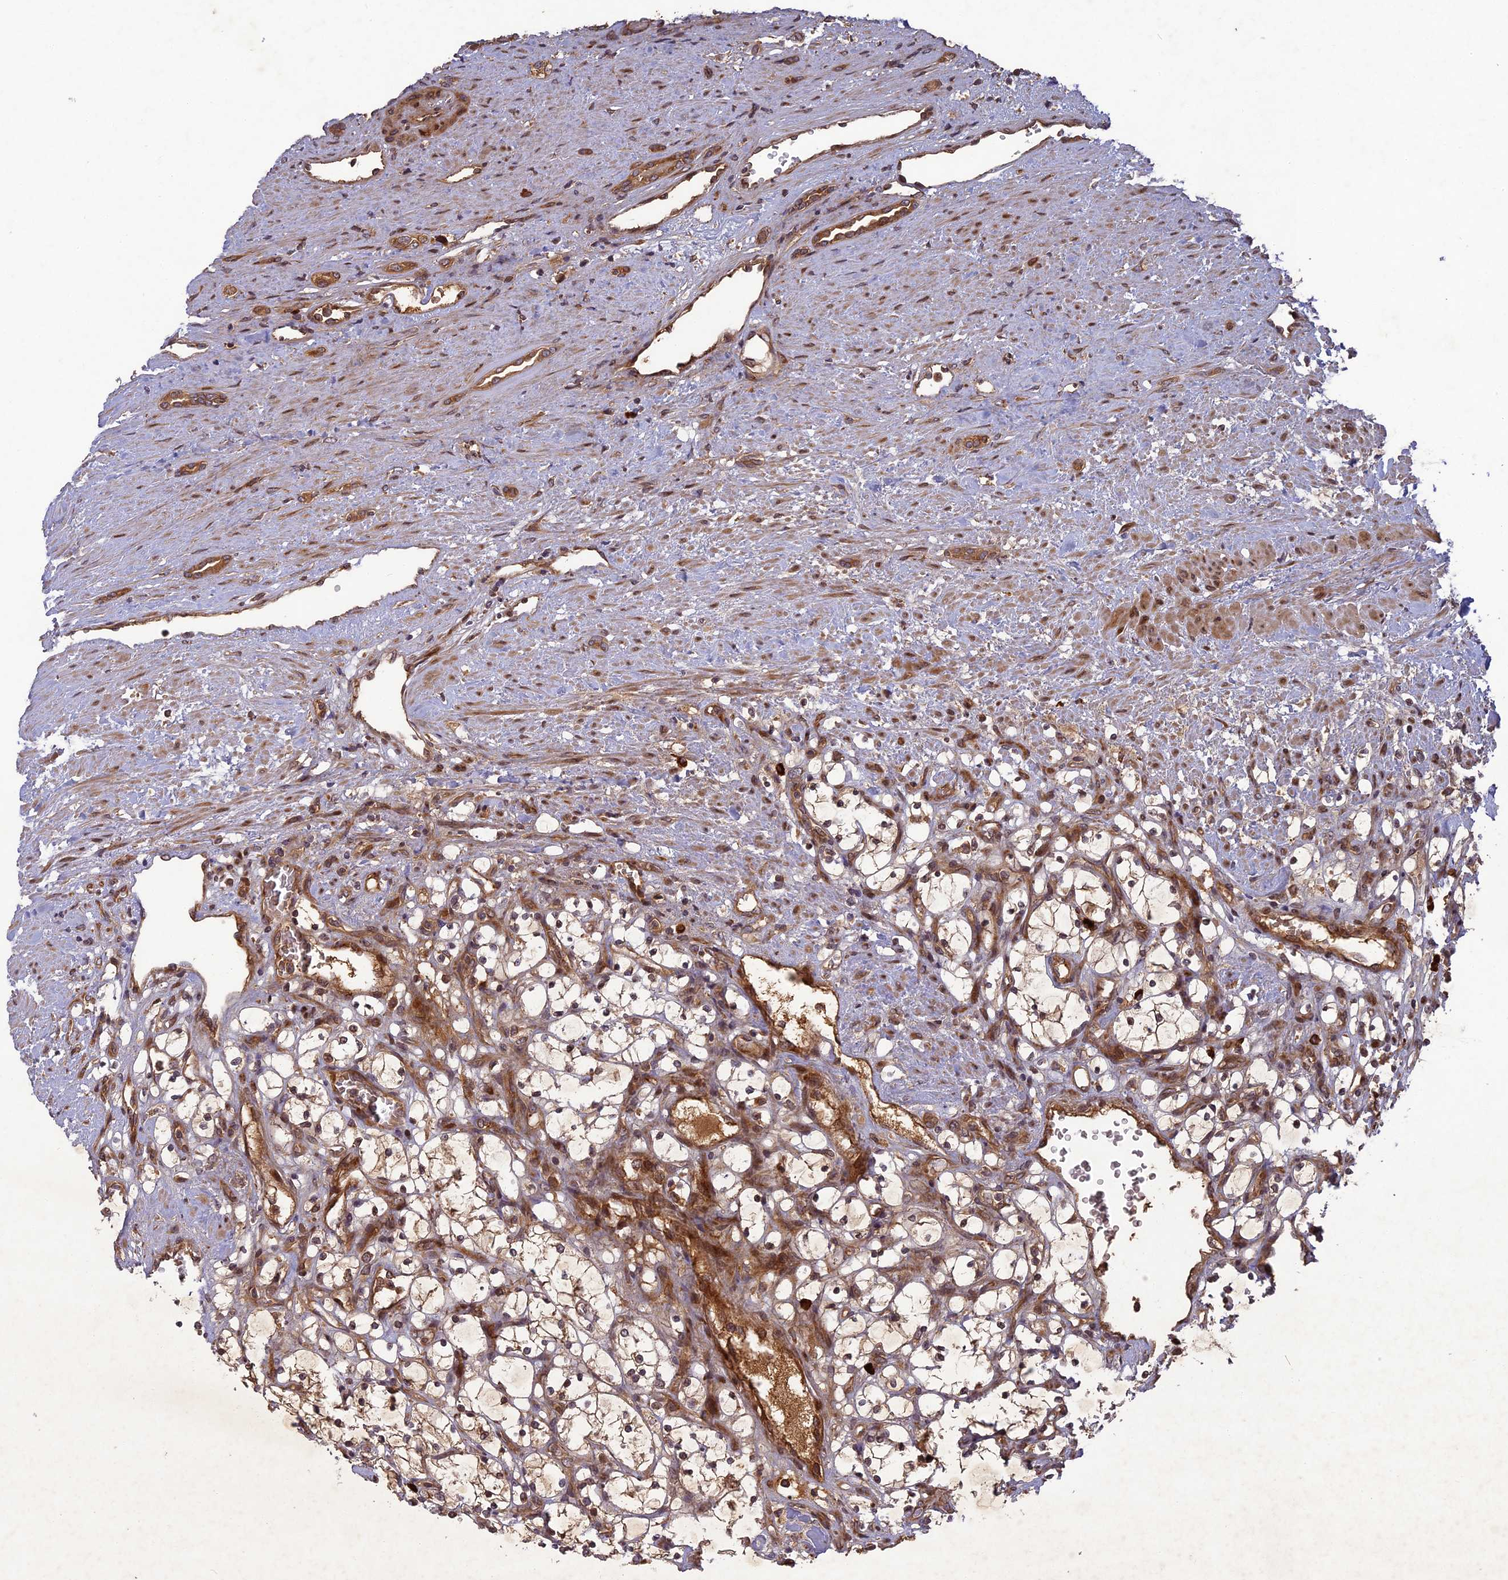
{"staining": {"intensity": "weak", "quantity": ">75%", "location": "cytoplasmic/membranous"}, "tissue": "renal cancer", "cell_type": "Tumor cells", "image_type": "cancer", "snomed": [{"axis": "morphology", "description": "Adenocarcinoma, NOS"}, {"axis": "topography", "description": "Kidney"}], "caption": "Protein expression analysis of renal adenocarcinoma reveals weak cytoplasmic/membranous expression in approximately >75% of tumor cells. The staining is performed using DAB brown chromogen to label protein expression. The nuclei are counter-stained blue using hematoxylin.", "gene": "TMUB2", "patient": {"sex": "female", "age": 69}}